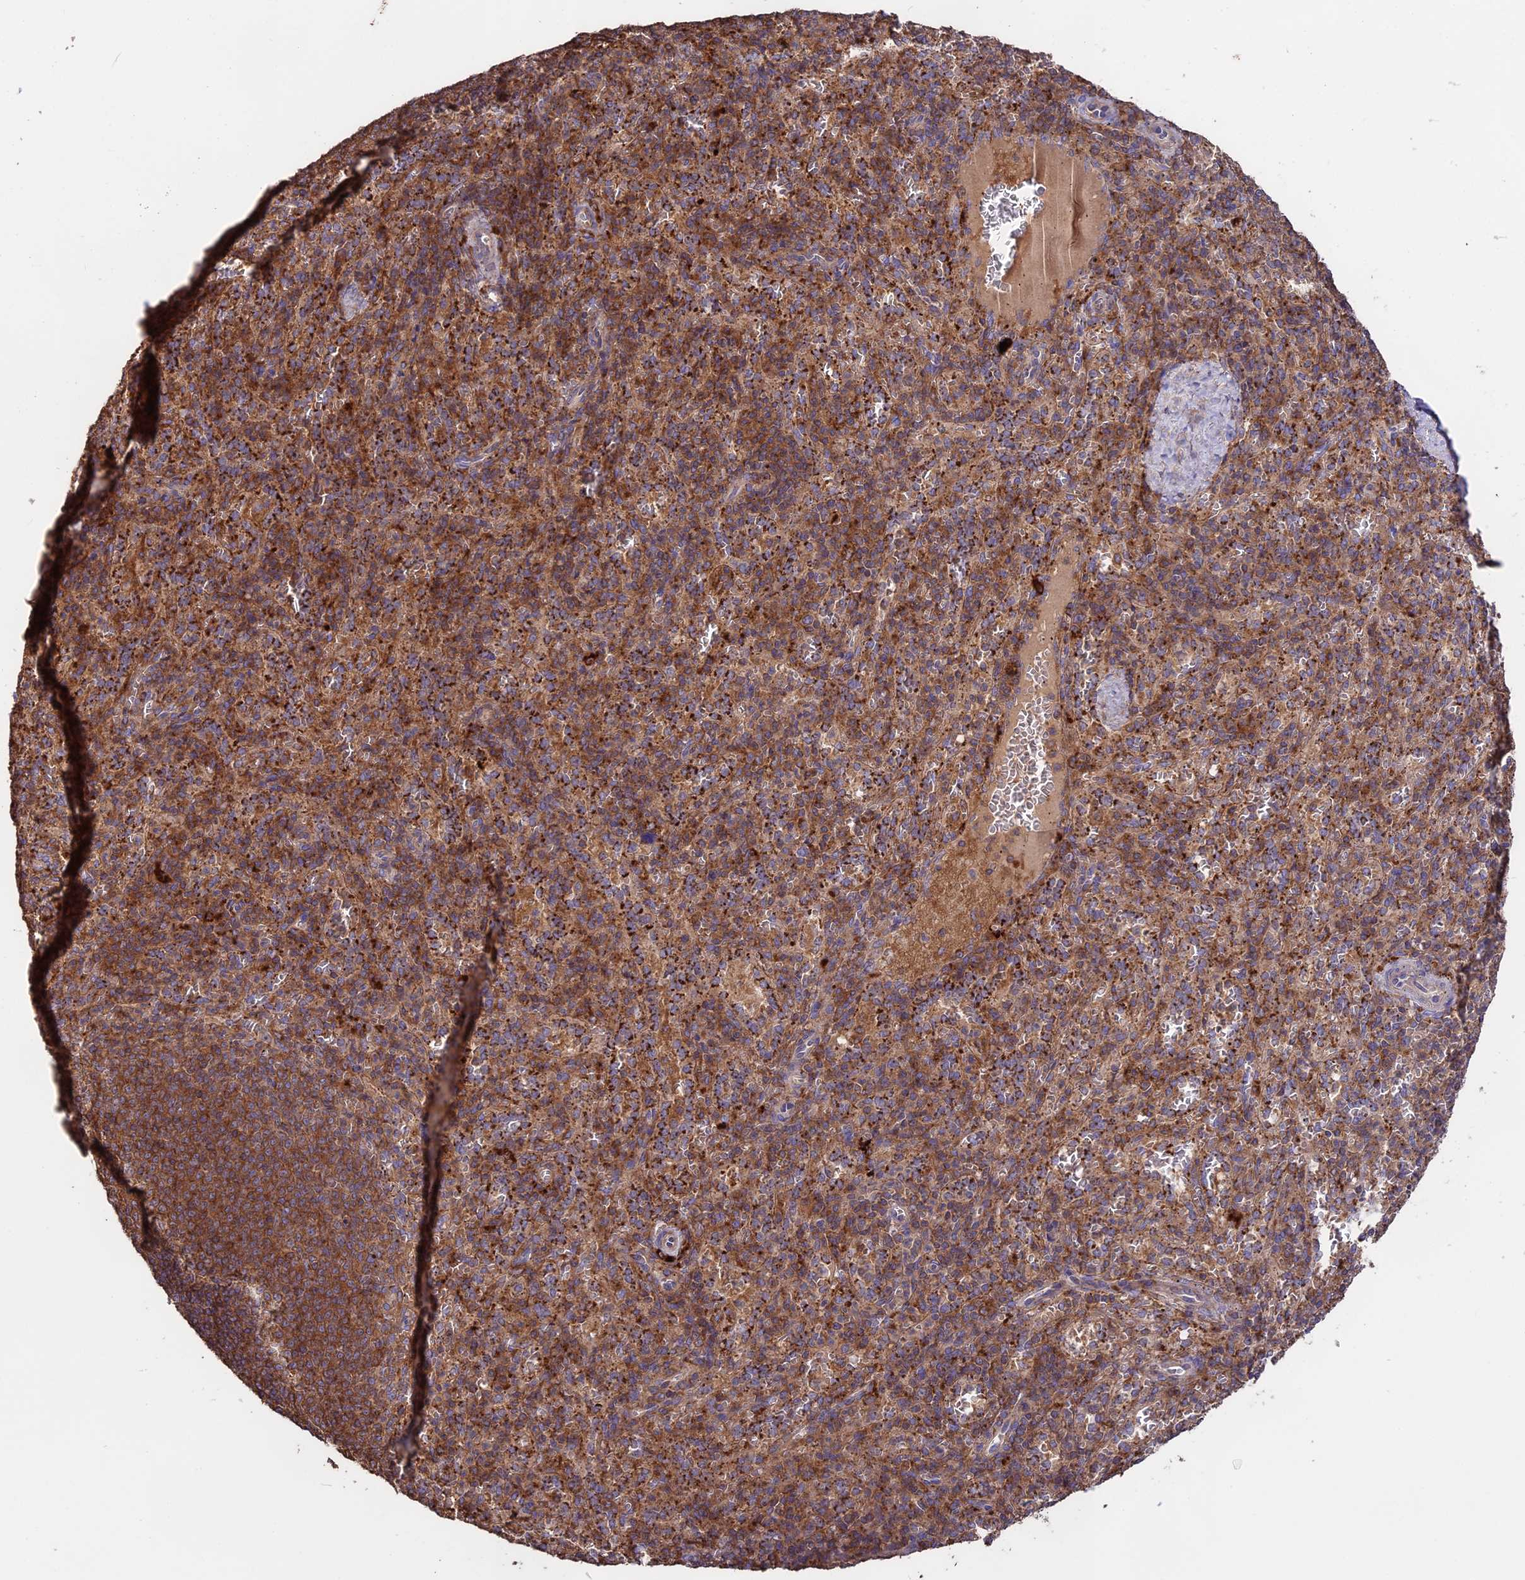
{"staining": {"intensity": "moderate", "quantity": ">75%", "location": "cytoplasmic/membranous"}, "tissue": "spleen", "cell_type": "Cells in red pulp", "image_type": "normal", "snomed": [{"axis": "morphology", "description": "Normal tissue, NOS"}, {"axis": "topography", "description": "Spleen"}], "caption": "The image shows a brown stain indicating the presence of a protein in the cytoplasmic/membranous of cells in red pulp in spleen. The protein of interest is stained brown, and the nuclei are stained in blue (DAB IHC with brightfield microscopy, high magnification).", "gene": "NUDT8", "patient": {"sex": "female", "age": 21}}